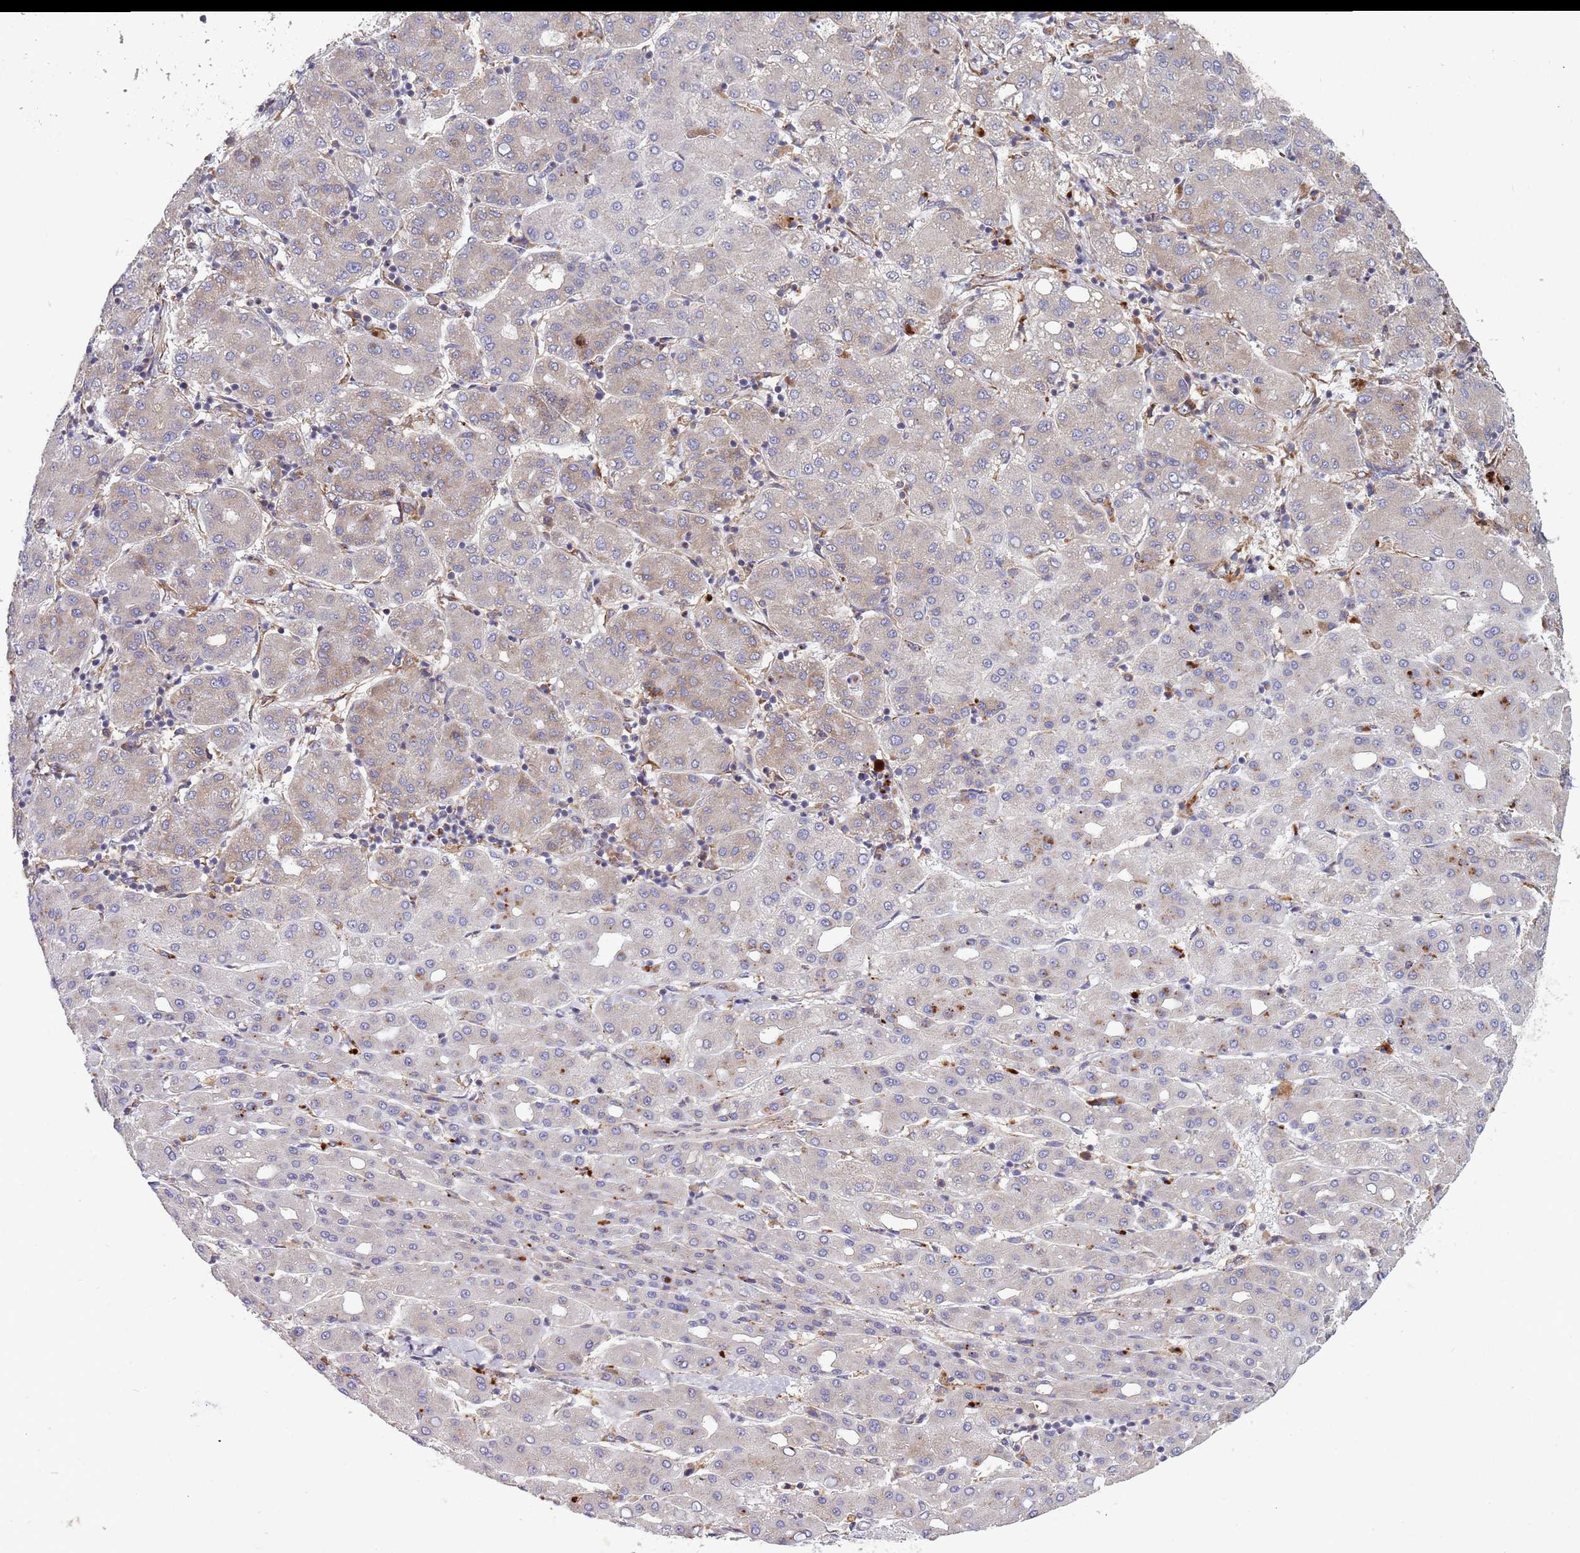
{"staining": {"intensity": "weak", "quantity": "<25%", "location": "cytoplasmic/membranous"}, "tissue": "liver cancer", "cell_type": "Tumor cells", "image_type": "cancer", "snomed": [{"axis": "morphology", "description": "Carcinoma, Hepatocellular, NOS"}, {"axis": "topography", "description": "Liver"}], "caption": "Hepatocellular carcinoma (liver) was stained to show a protein in brown. There is no significant staining in tumor cells.", "gene": "ARMCX6", "patient": {"sex": "male", "age": 65}}